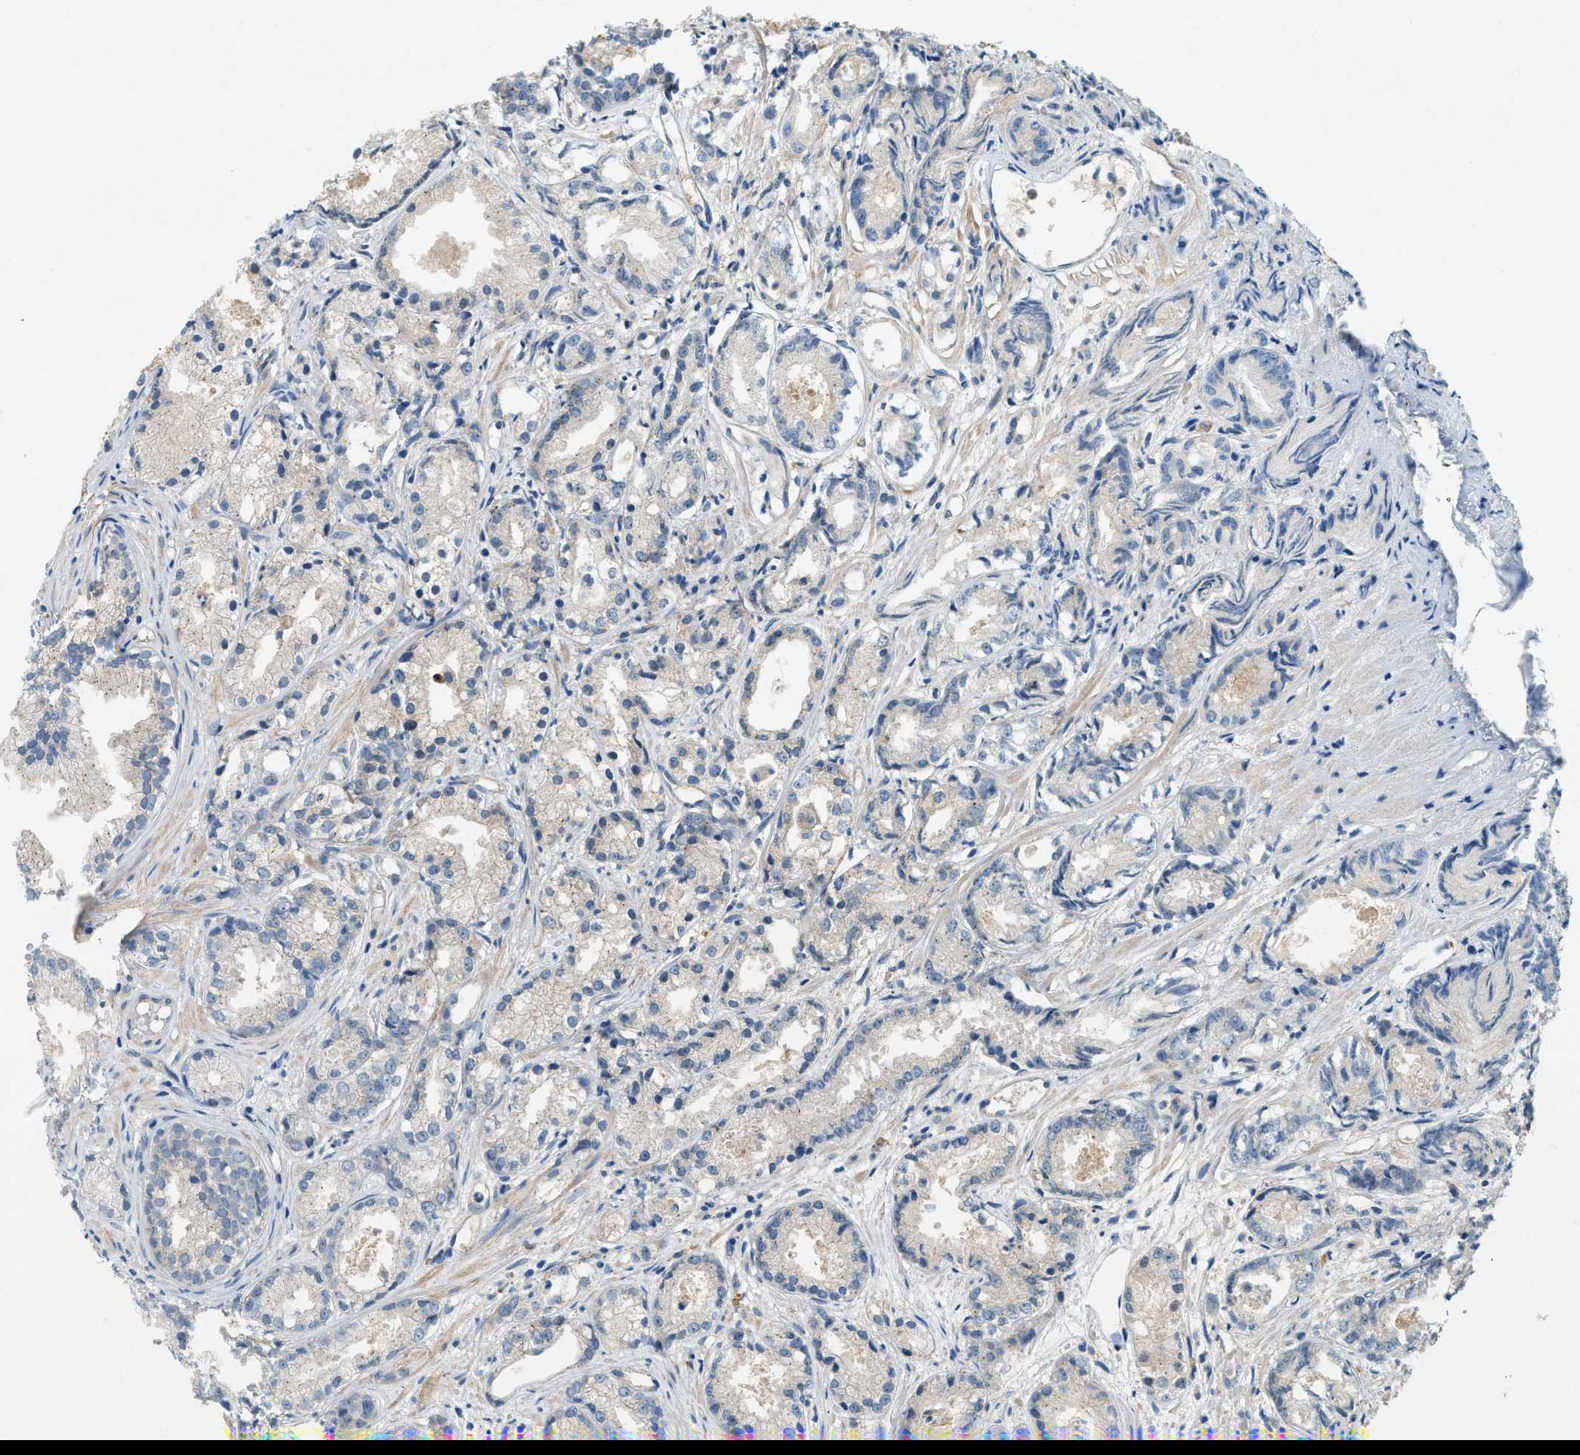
{"staining": {"intensity": "negative", "quantity": "none", "location": "none"}, "tissue": "prostate cancer", "cell_type": "Tumor cells", "image_type": "cancer", "snomed": [{"axis": "morphology", "description": "Adenocarcinoma, Low grade"}, {"axis": "topography", "description": "Prostate"}], "caption": "Tumor cells are negative for protein expression in human prostate cancer.", "gene": "CFLAR", "patient": {"sex": "male", "age": 72}}